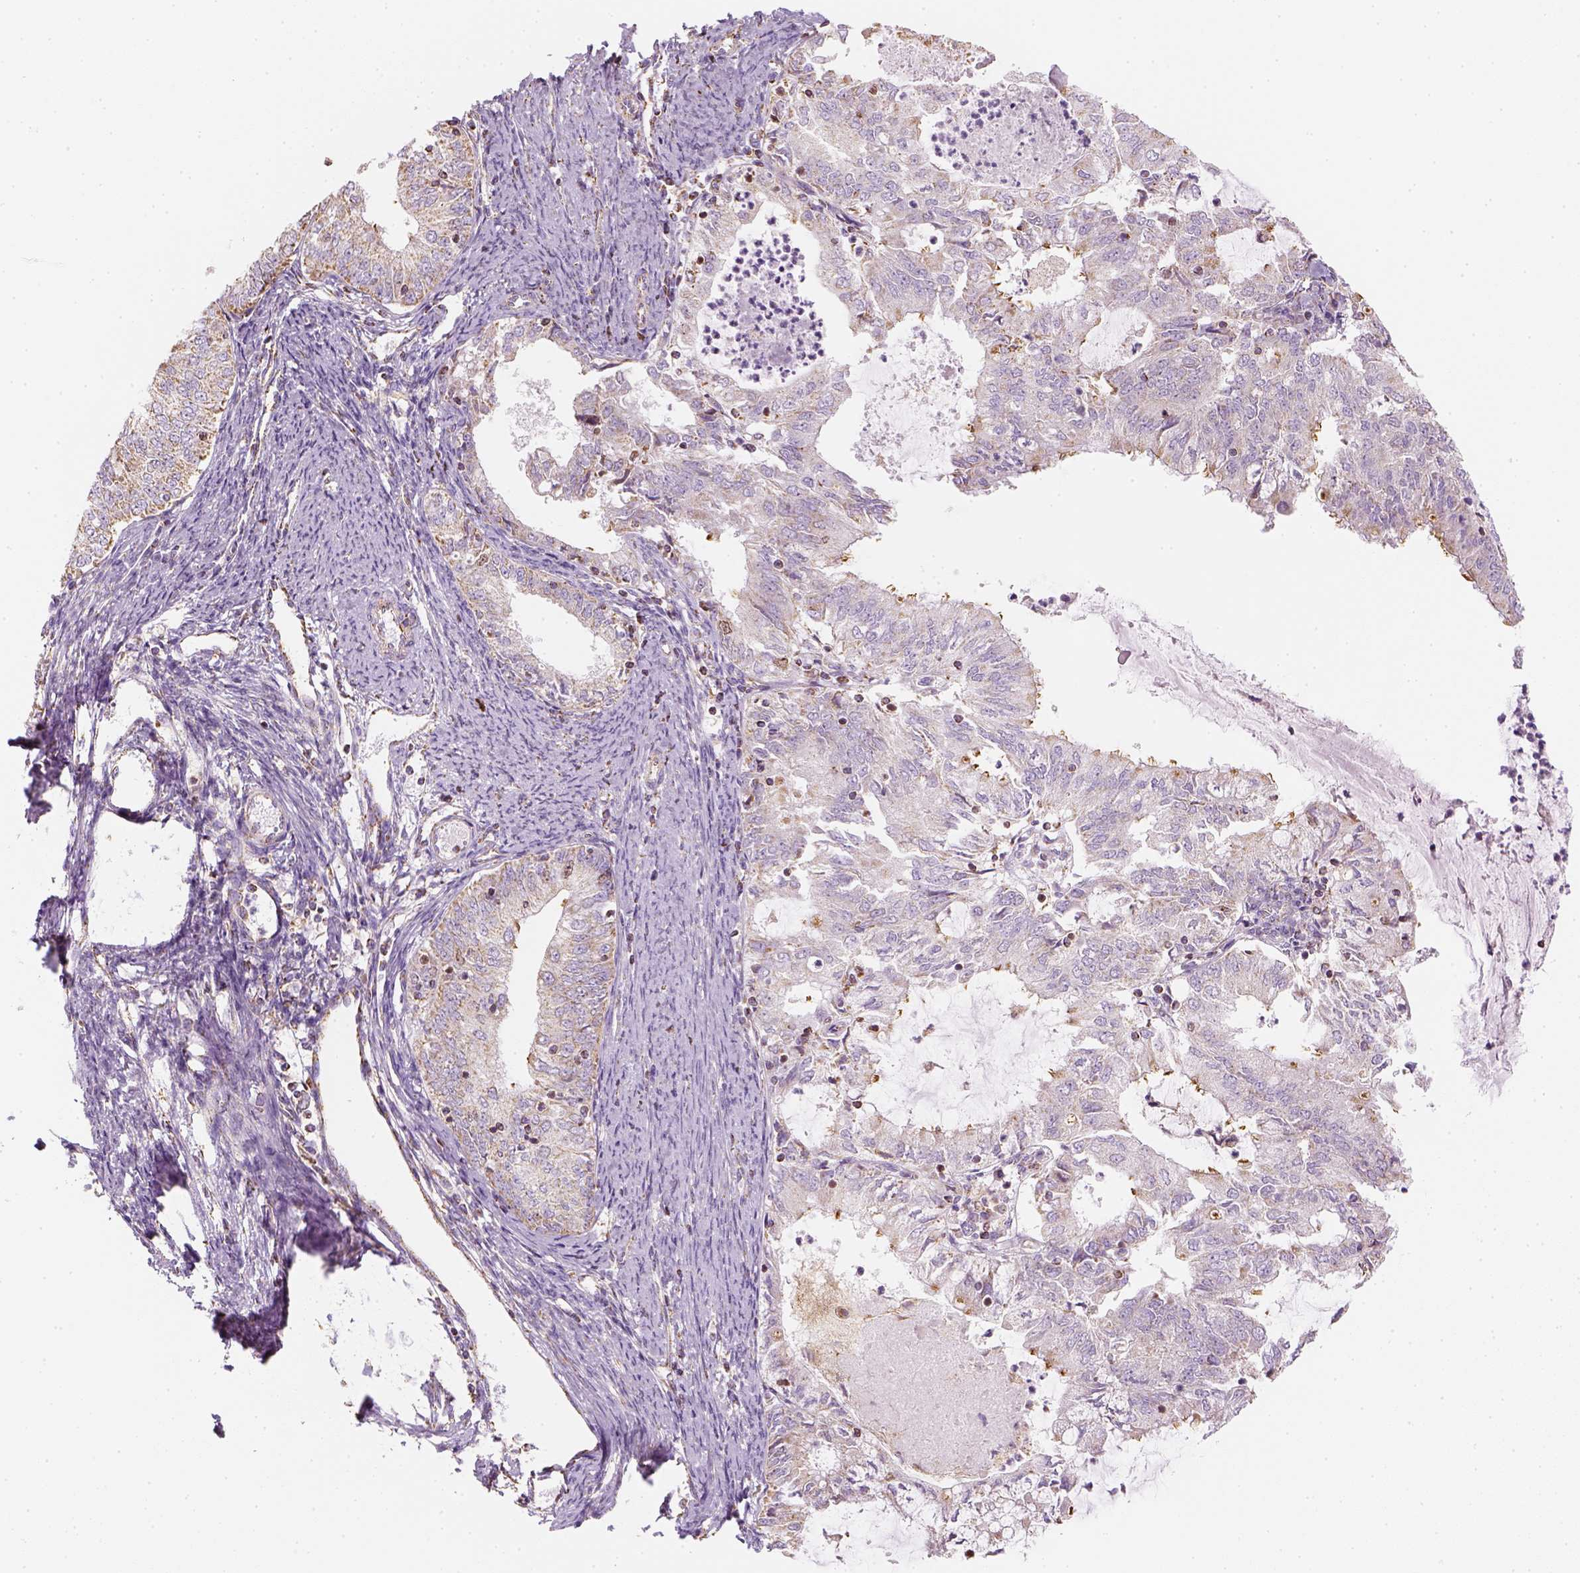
{"staining": {"intensity": "moderate", "quantity": "<25%", "location": "cytoplasmic/membranous"}, "tissue": "endometrial cancer", "cell_type": "Tumor cells", "image_type": "cancer", "snomed": [{"axis": "morphology", "description": "Adenocarcinoma, NOS"}, {"axis": "topography", "description": "Endometrium"}], "caption": "A photomicrograph of endometrial cancer stained for a protein exhibits moderate cytoplasmic/membranous brown staining in tumor cells.", "gene": "LCA5", "patient": {"sex": "female", "age": 57}}